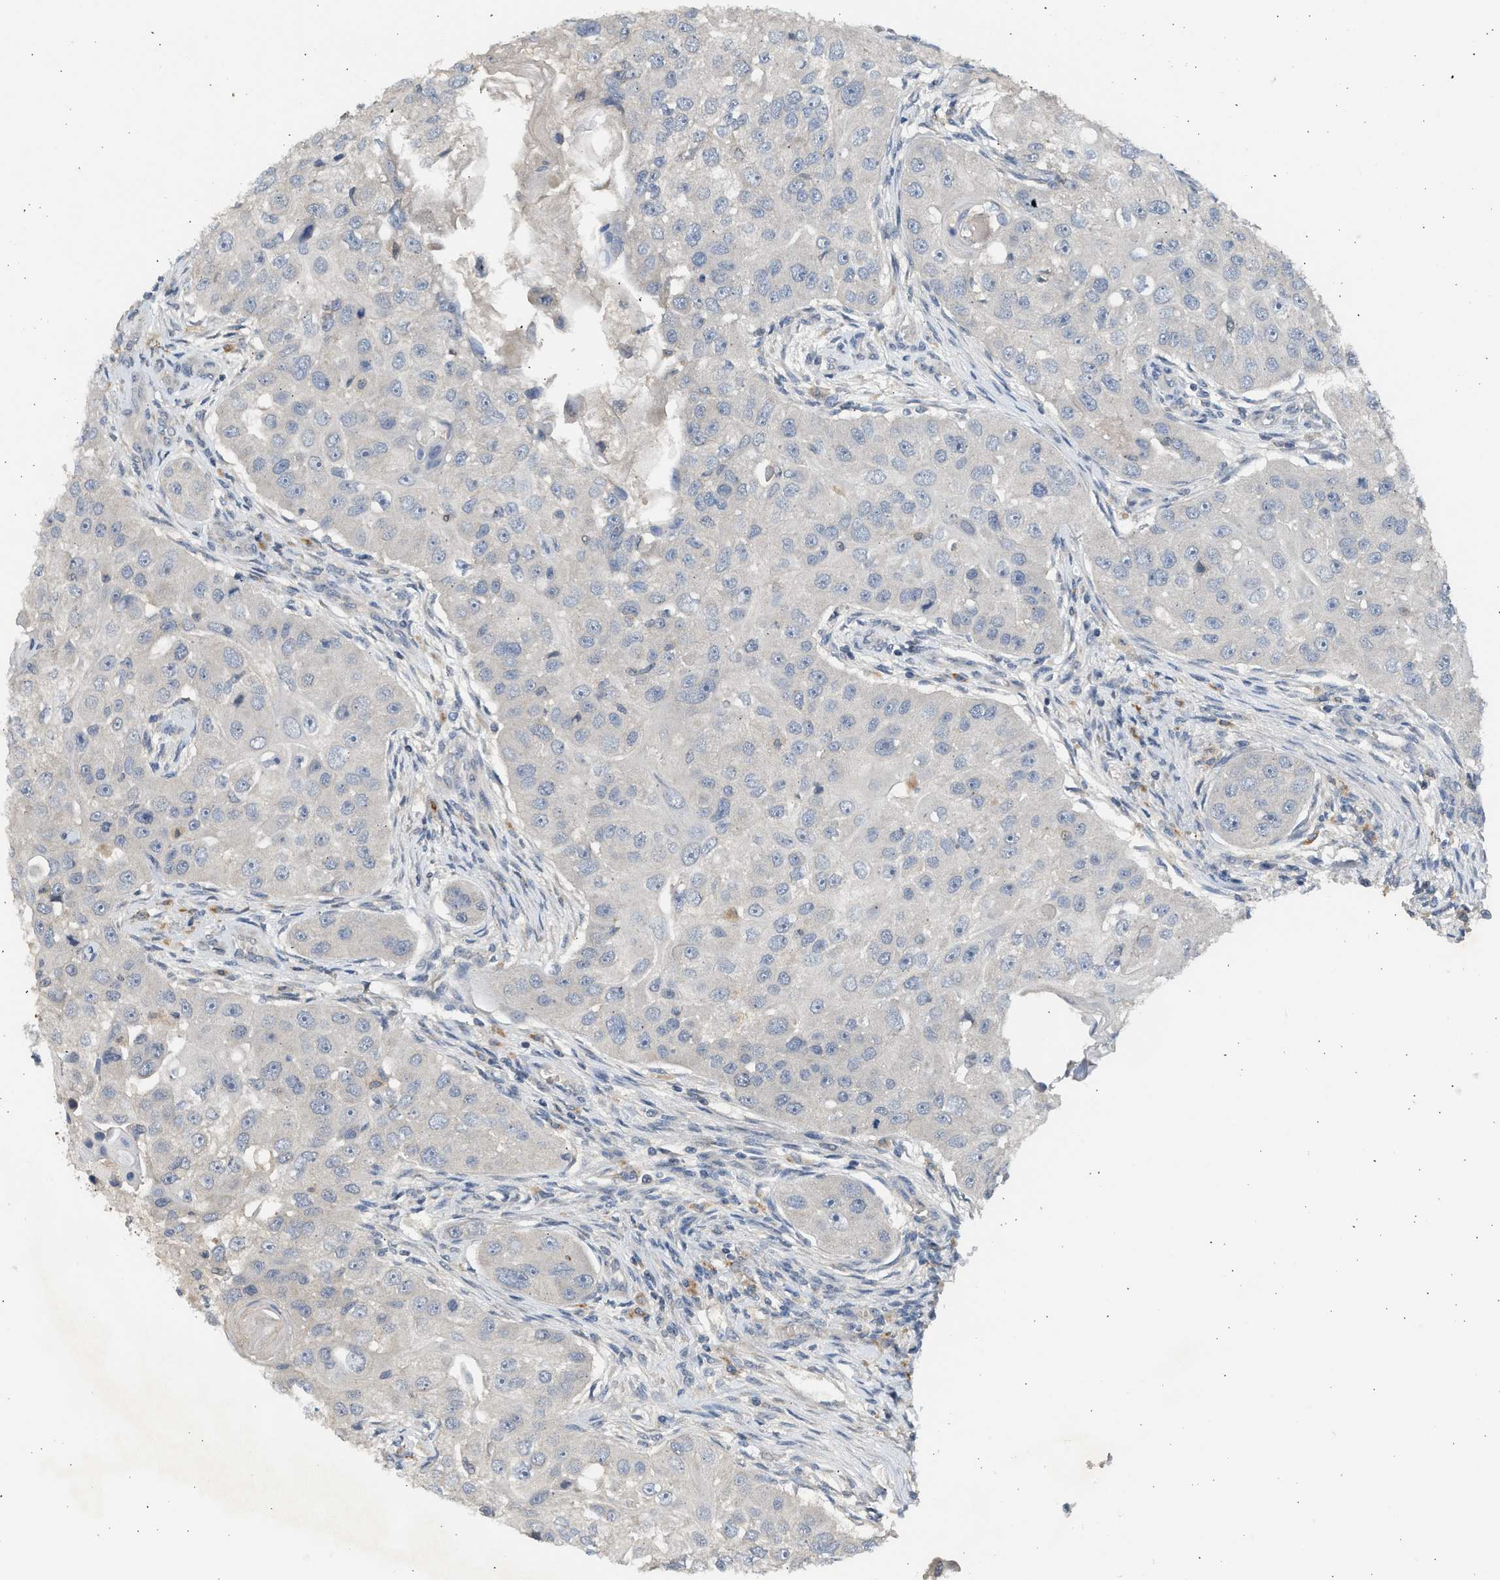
{"staining": {"intensity": "negative", "quantity": "none", "location": "none"}, "tissue": "head and neck cancer", "cell_type": "Tumor cells", "image_type": "cancer", "snomed": [{"axis": "morphology", "description": "Normal tissue, NOS"}, {"axis": "morphology", "description": "Squamous cell carcinoma, NOS"}, {"axis": "topography", "description": "Skeletal muscle"}, {"axis": "topography", "description": "Head-Neck"}], "caption": "DAB immunohistochemical staining of human head and neck cancer displays no significant expression in tumor cells.", "gene": "SULT2A1", "patient": {"sex": "male", "age": 51}}